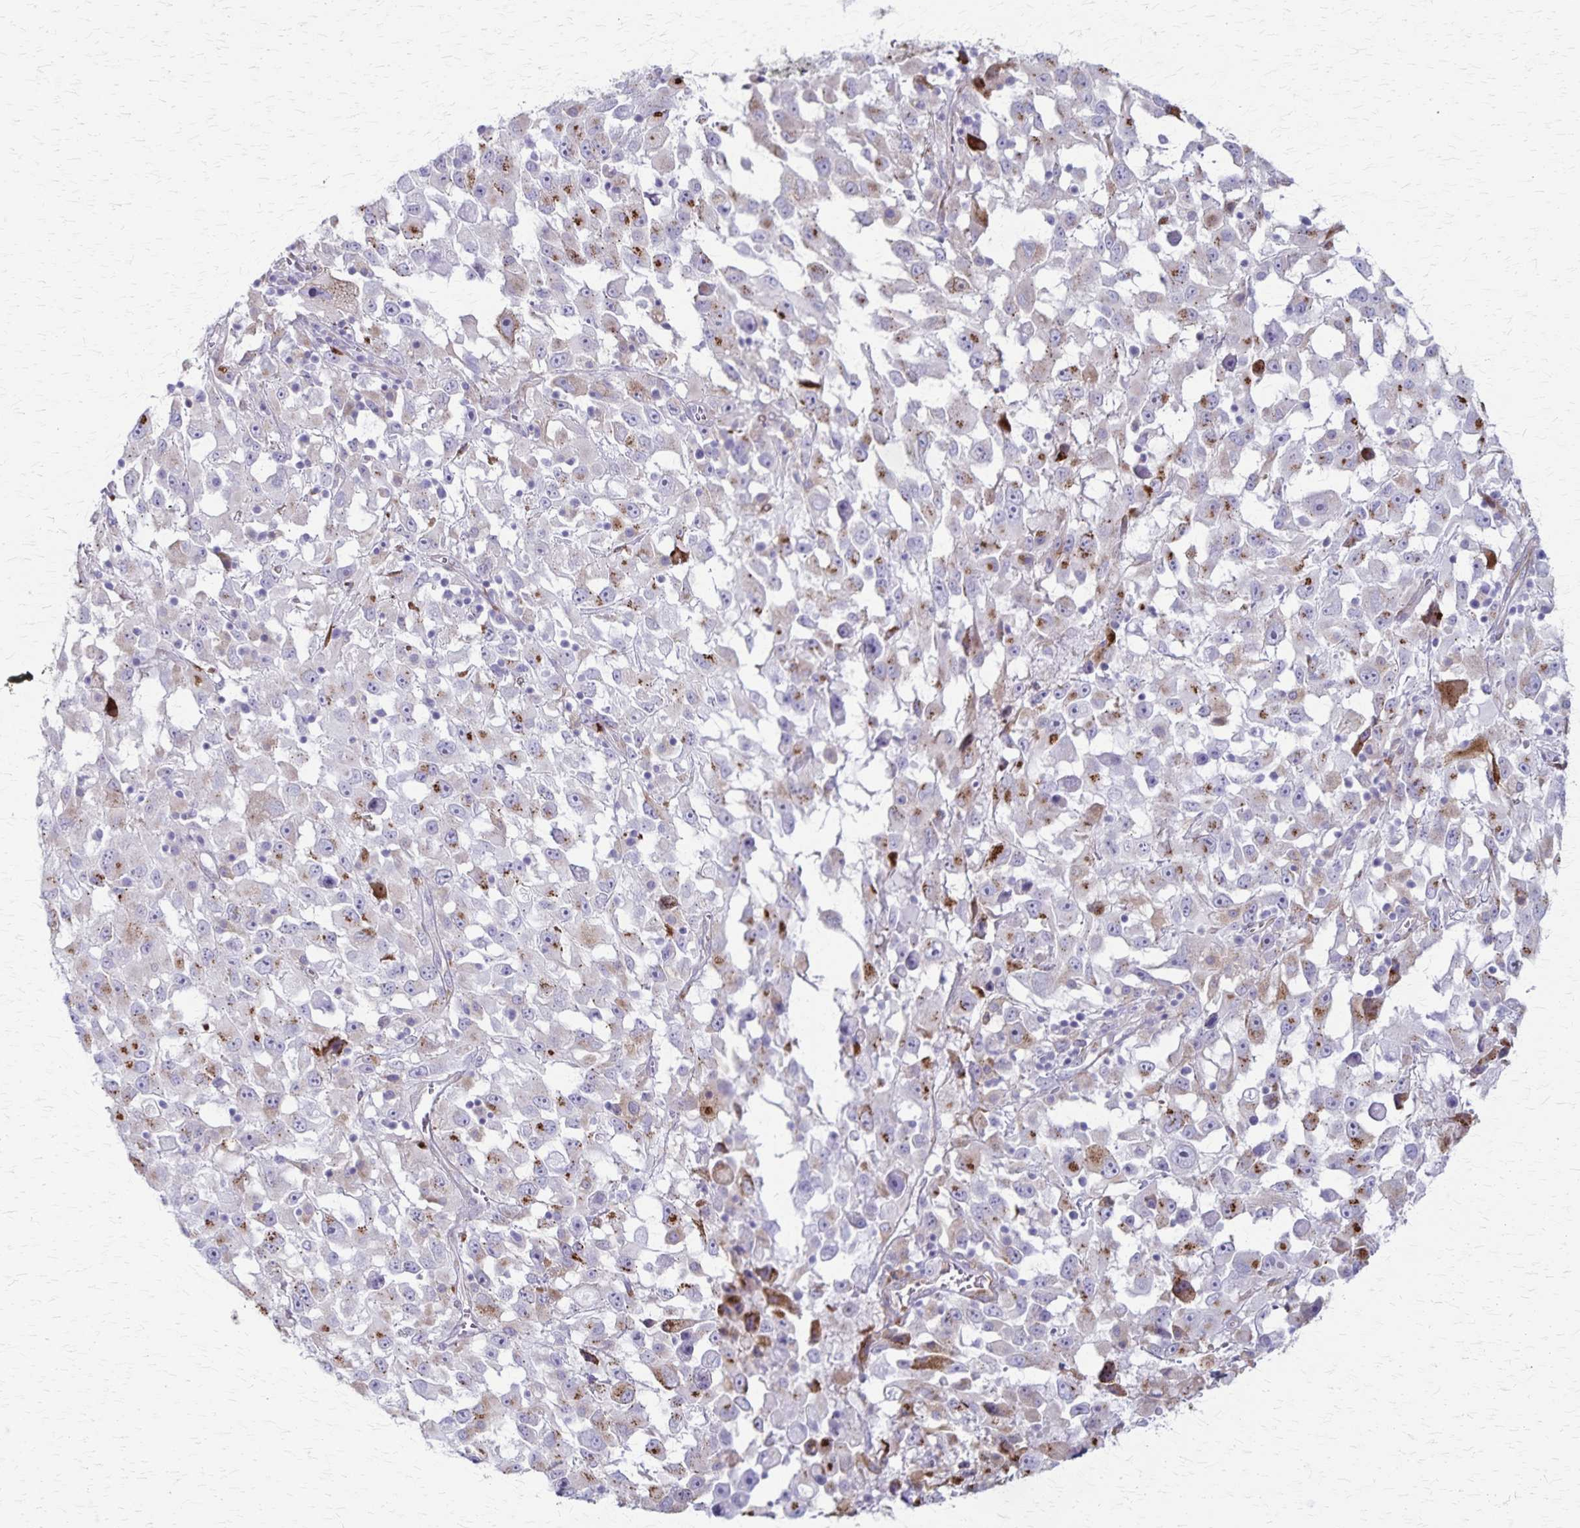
{"staining": {"intensity": "moderate", "quantity": "<25%", "location": "cytoplasmic/membranous"}, "tissue": "melanoma", "cell_type": "Tumor cells", "image_type": "cancer", "snomed": [{"axis": "morphology", "description": "Malignant melanoma, Metastatic site"}, {"axis": "topography", "description": "Soft tissue"}], "caption": "A brown stain shows moderate cytoplasmic/membranous positivity of a protein in human melanoma tumor cells.", "gene": "MCFD2", "patient": {"sex": "male", "age": 50}}